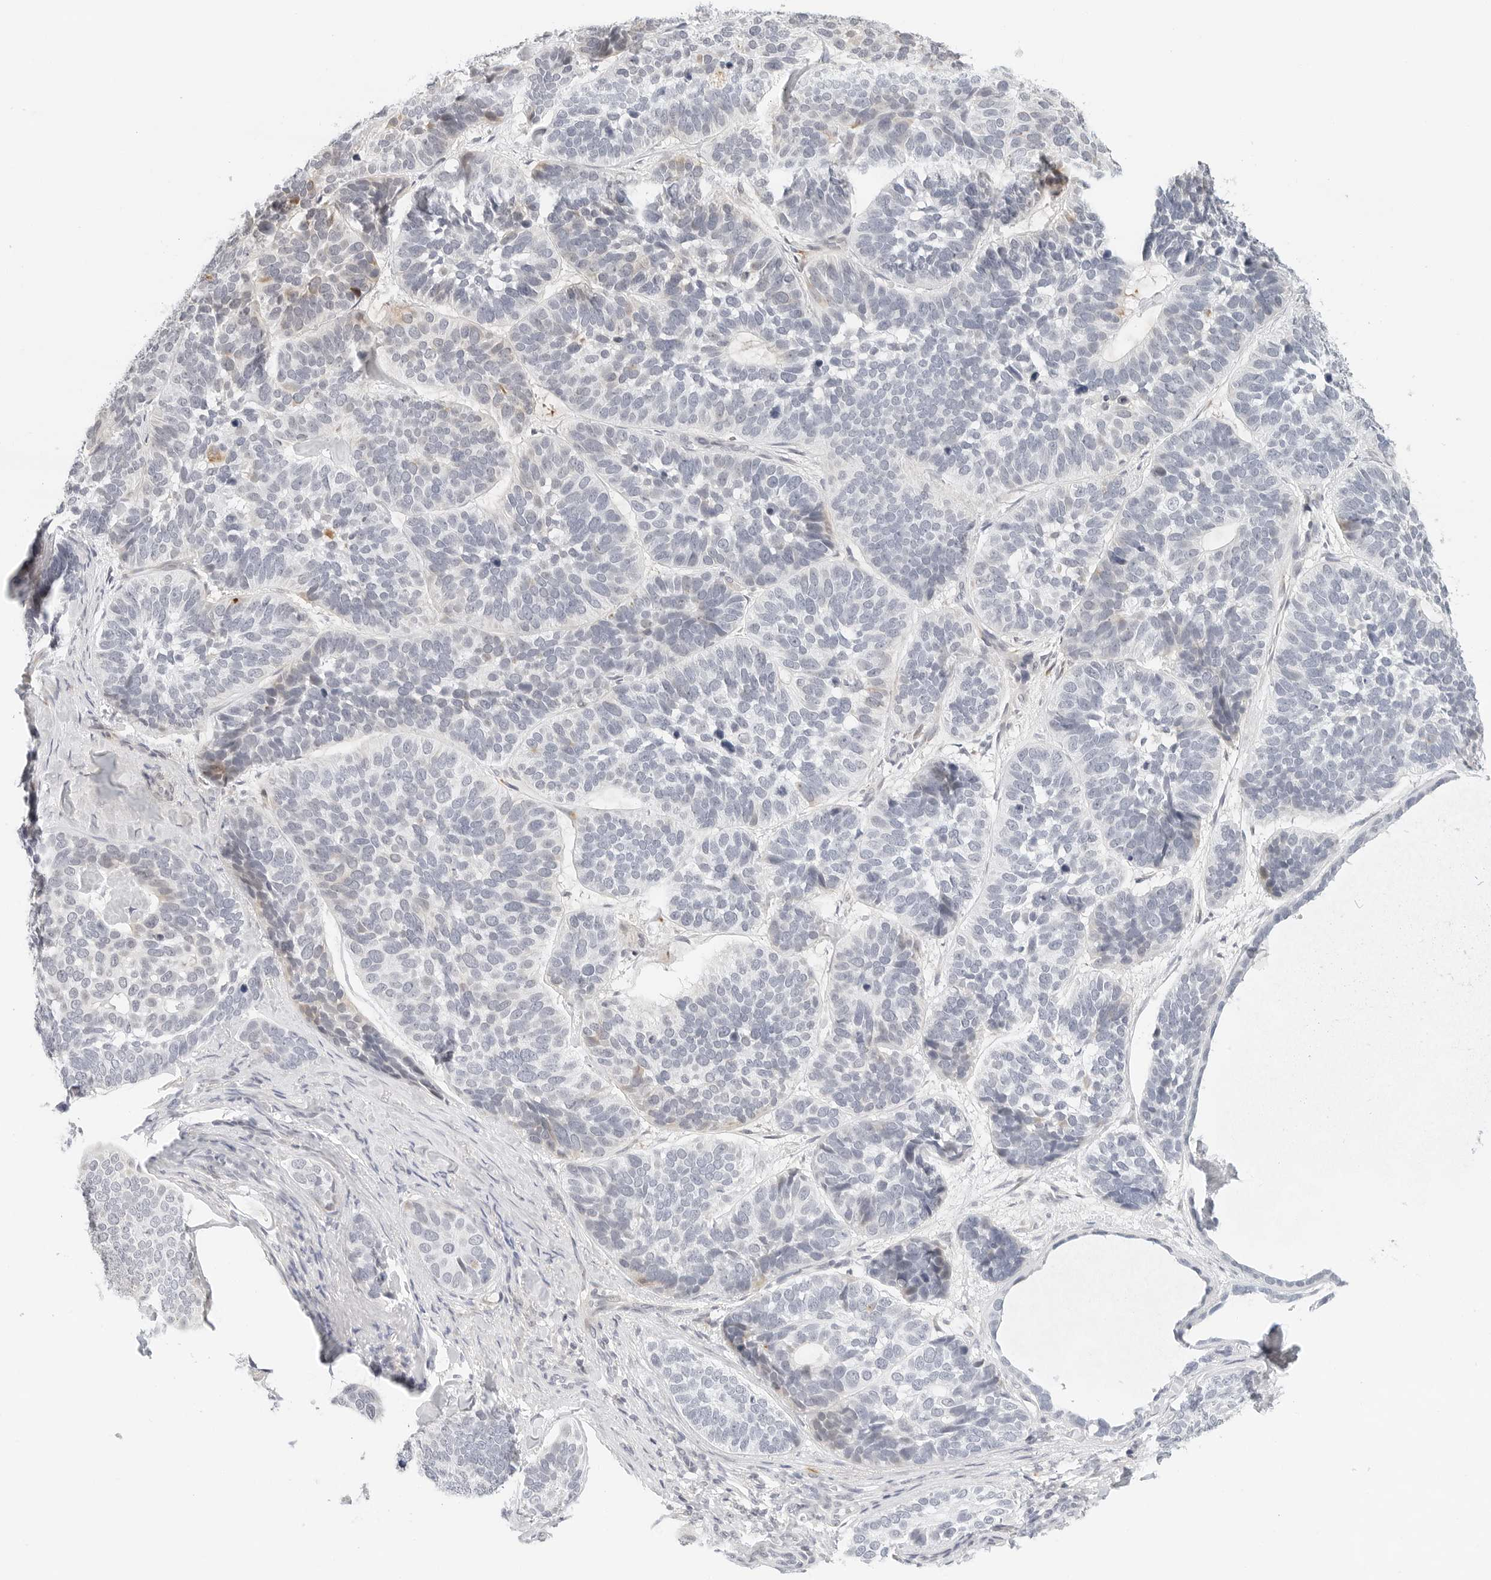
{"staining": {"intensity": "negative", "quantity": "none", "location": "none"}, "tissue": "skin cancer", "cell_type": "Tumor cells", "image_type": "cancer", "snomed": [{"axis": "morphology", "description": "Basal cell carcinoma"}, {"axis": "topography", "description": "Skin"}], "caption": "Immunohistochemical staining of human skin cancer exhibits no significant positivity in tumor cells.", "gene": "PARP10", "patient": {"sex": "male", "age": 62}}